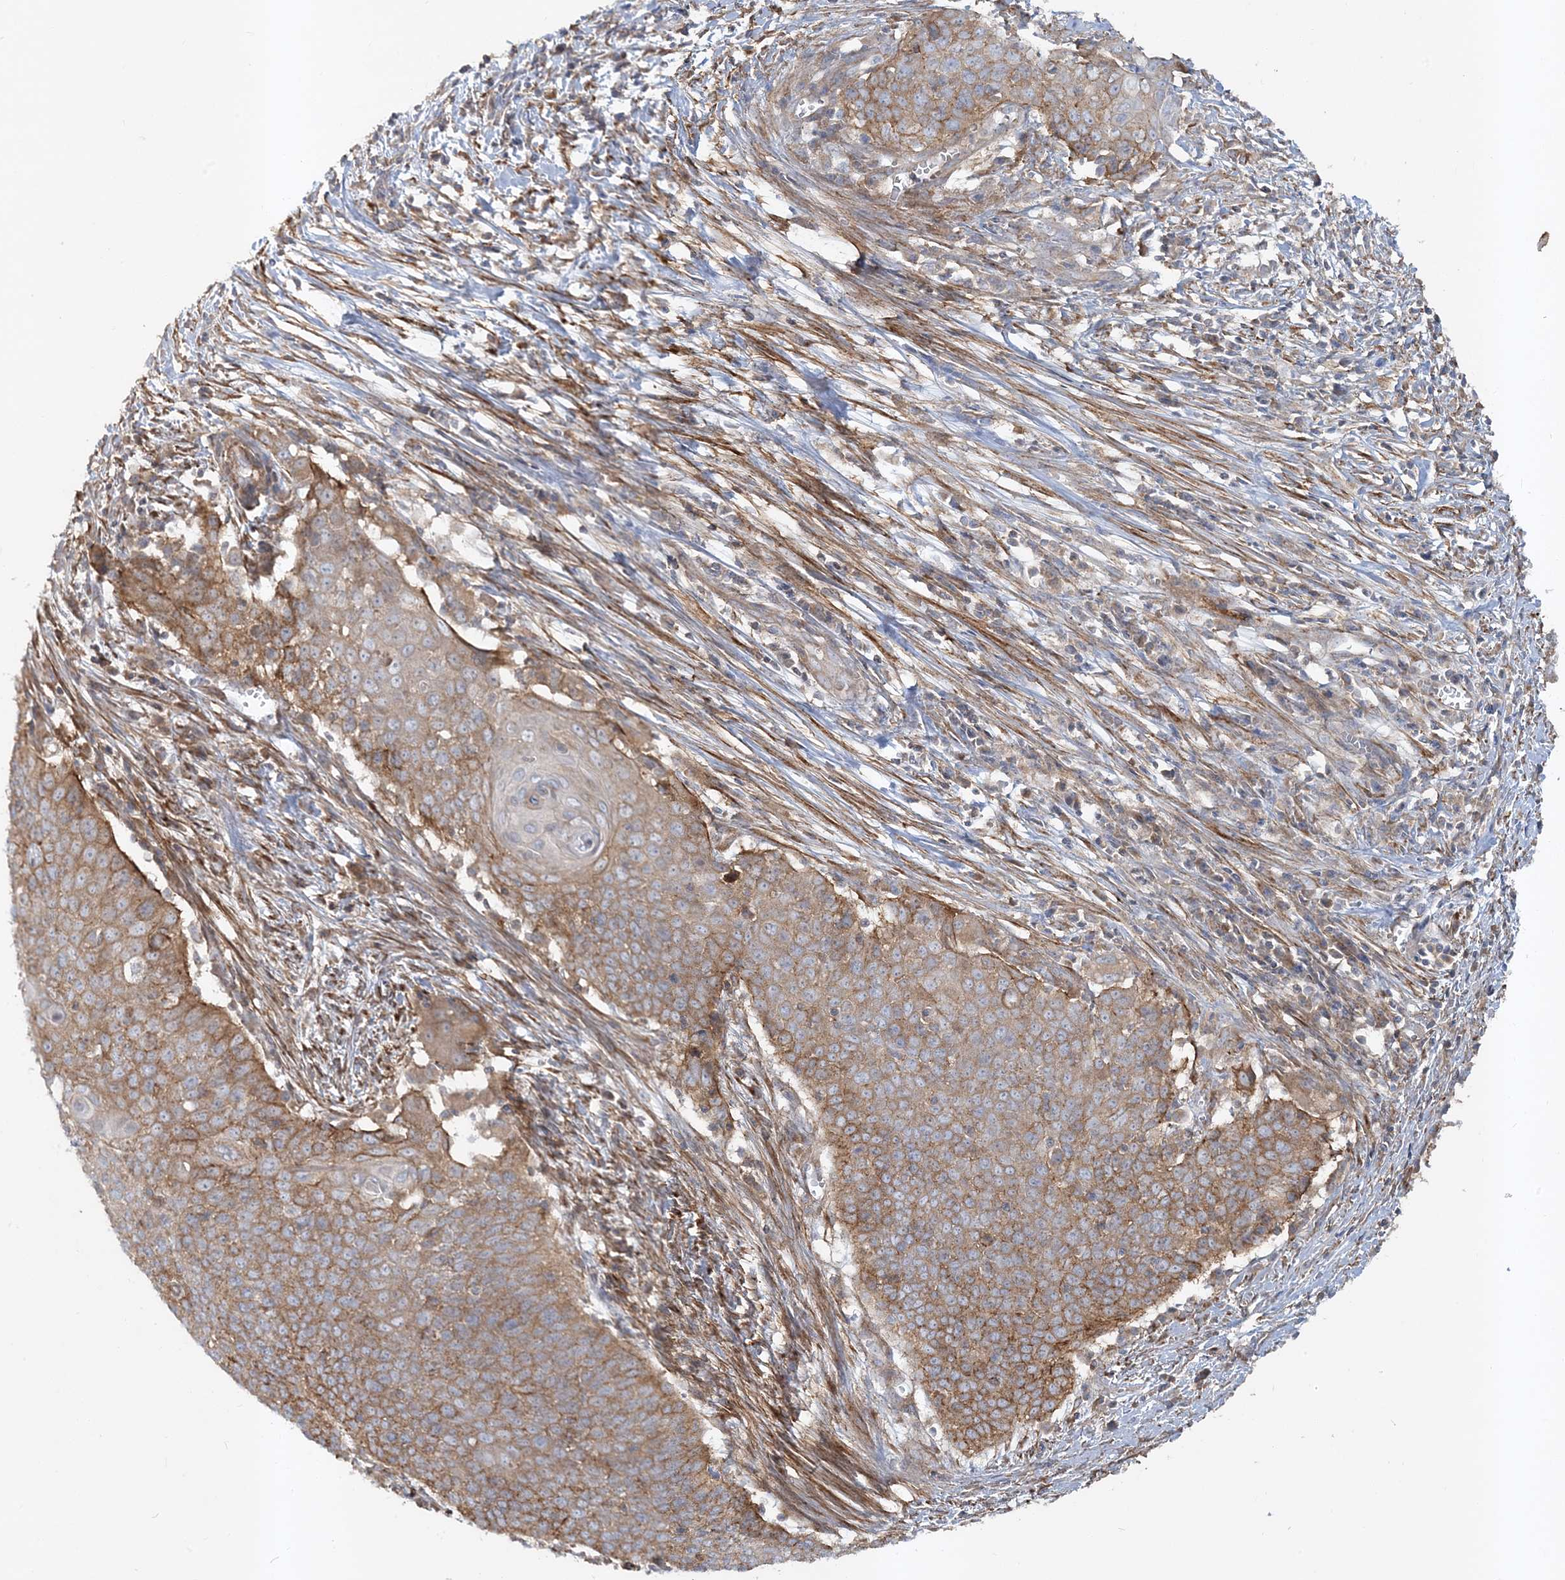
{"staining": {"intensity": "moderate", "quantity": "25%-75%", "location": "cytoplasmic/membranous"}, "tissue": "cervical cancer", "cell_type": "Tumor cells", "image_type": "cancer", "snomed": [{"axis": "morphology", "description": "Squamous cell carcinoma, NOS"}, {"axis": "topography", "description": "Cervix"}], "caption": "Squamous cell carcinoma (cervical) tissue reveals moderate cytoplasmic/membranous staining in about 25%-75% of tumor cells", "gene": "LEXM", "patient": {"sex": "female", "age": 39}}